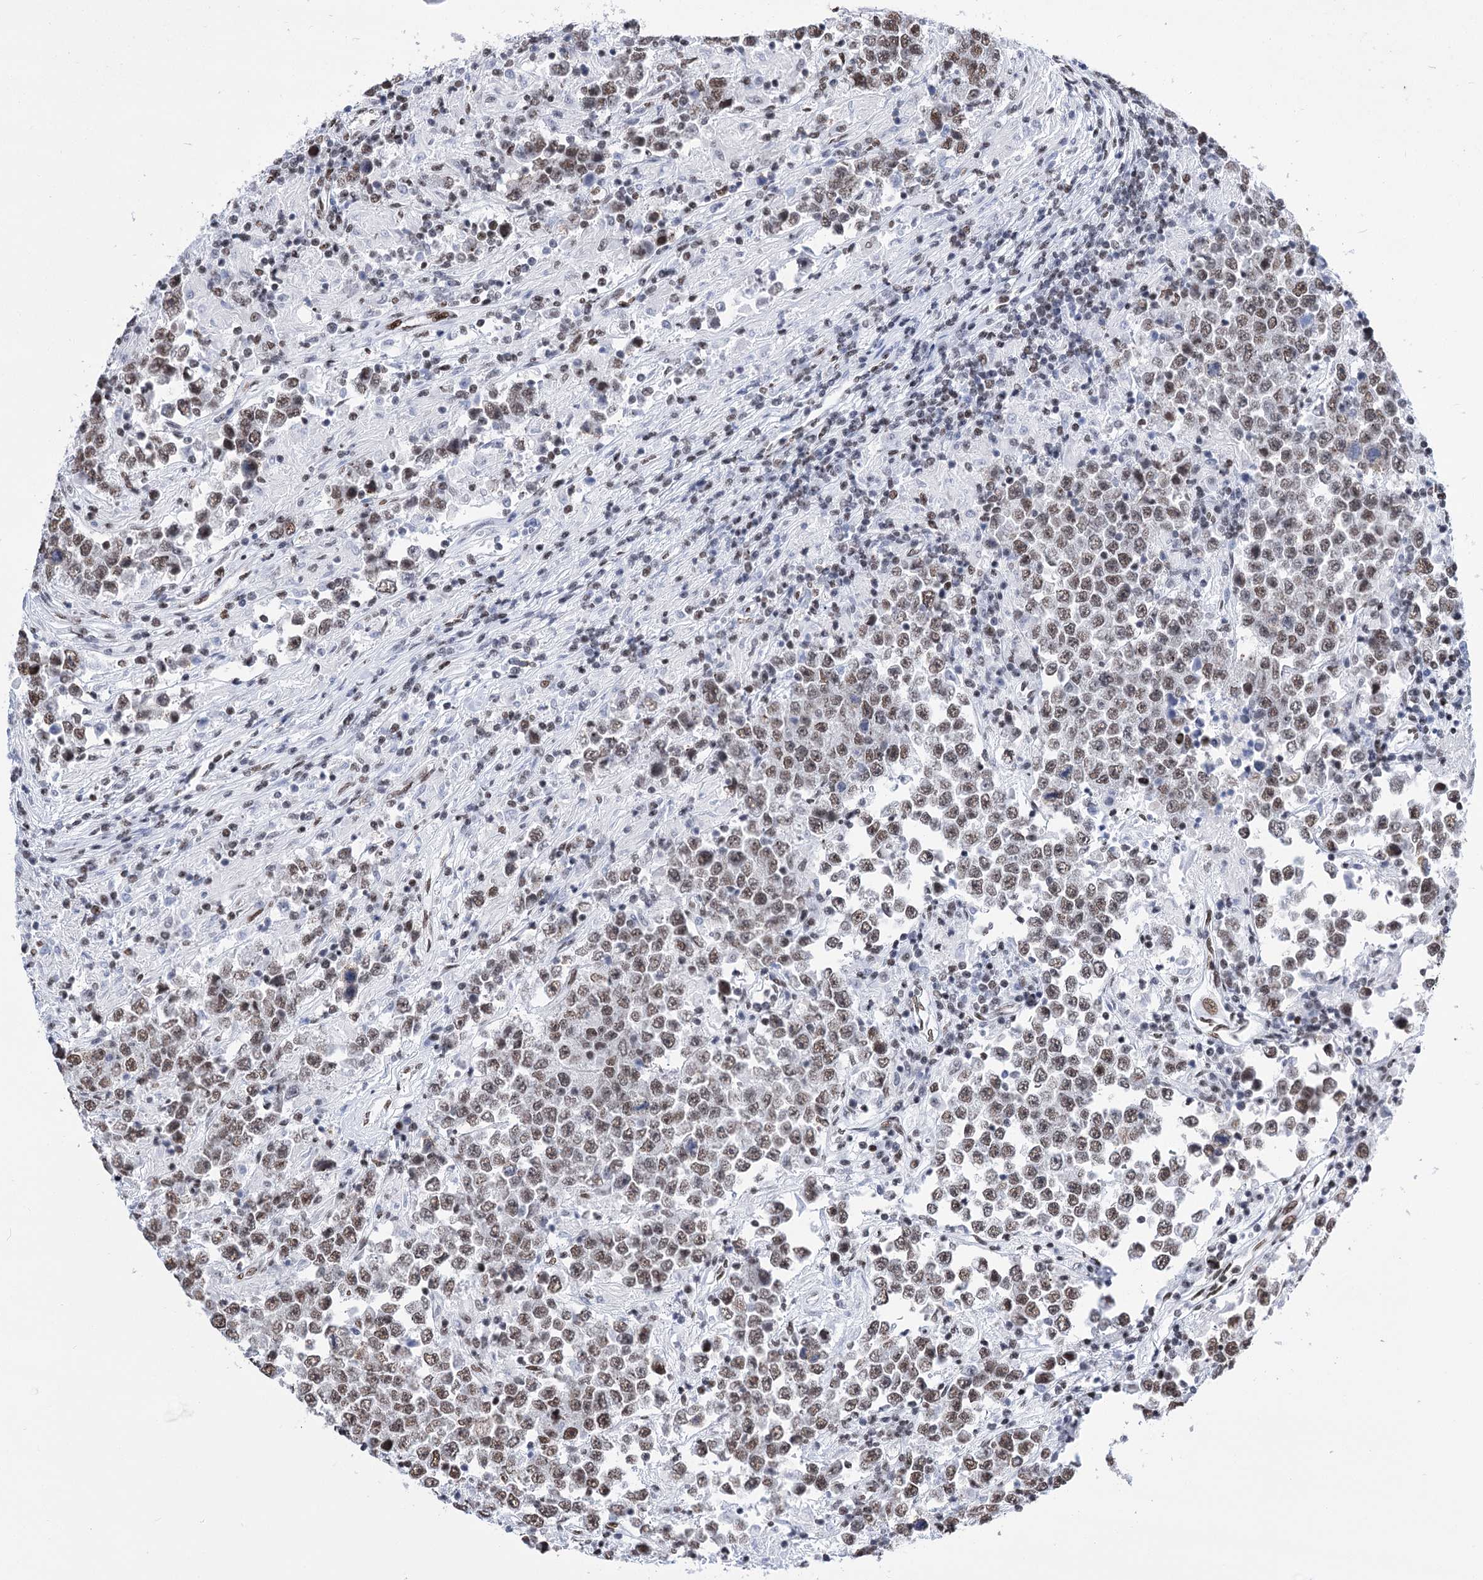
{"staining": {"intensity": "weak", "quantity": ">75%", "location": "nuclear"}, "tissue": "testis cancer", "cell_type": "Tumor cells", "image_type": "cancer", "snomed": [{"axis": "morphology", "description": "Normal tissue, NOS"}, {"axis": "morphology", "description": "Urothelial carcinoma, High grade"}, {"axis": "morphology", "description": "Seminoma, NOS"}, {"axis": "morphology", "description": "Carcinoma, Embryonal, NOS"}, {"axis": "topography", "description": "Urinary bladder"}, {"axis": "topography", "description": "Testis"}], "caption": "Human embryonal carcinoma (testis) stained with a brown dye demonstrates weak nuclear positive expression in about >75% of tumor cells.", "gene": "POU4F3", "patient": {"sex": "male", "age": 41}}